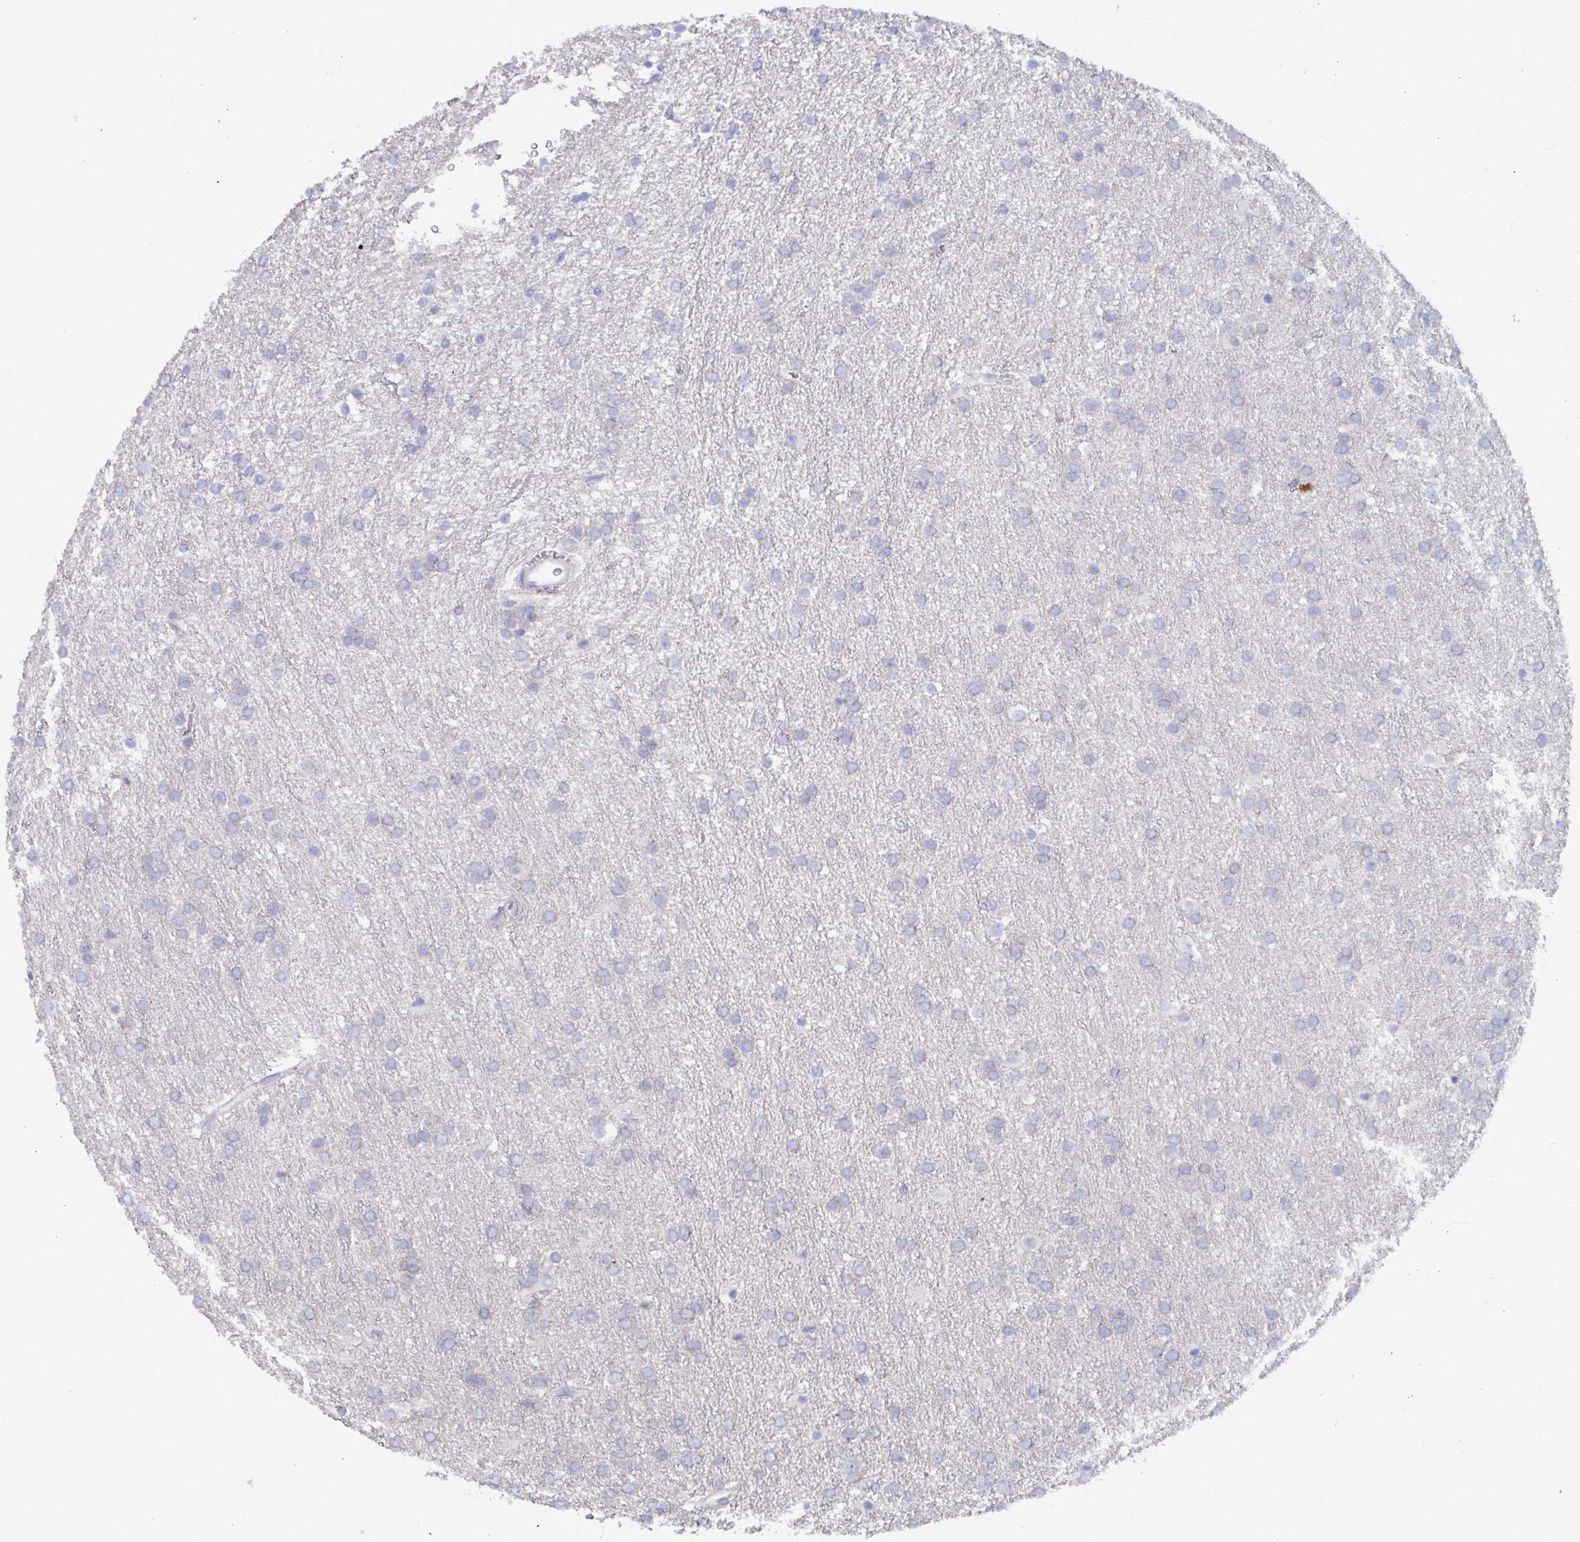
{"staining": {"intensity": "negative", "quantity": "none", "location": "none"}, "tissue": "glioma", "cell_type": "Tumor cells", "image_type": "cancer", "snomed": [{"axis": "morphology", "description": "Glioma, malignant, Low grade"}, {"axis": "topography", "description": "Brain"}], "caption": "IHC image of low-grade glioma (malignant) stained for a protein (brown), which reveals no expression in tumor cells. (DAB IHC visualized using brightfield microscopy, high magnification).", "gene": "KCNK5", "patient": {"sex": "female", "age": 32}}